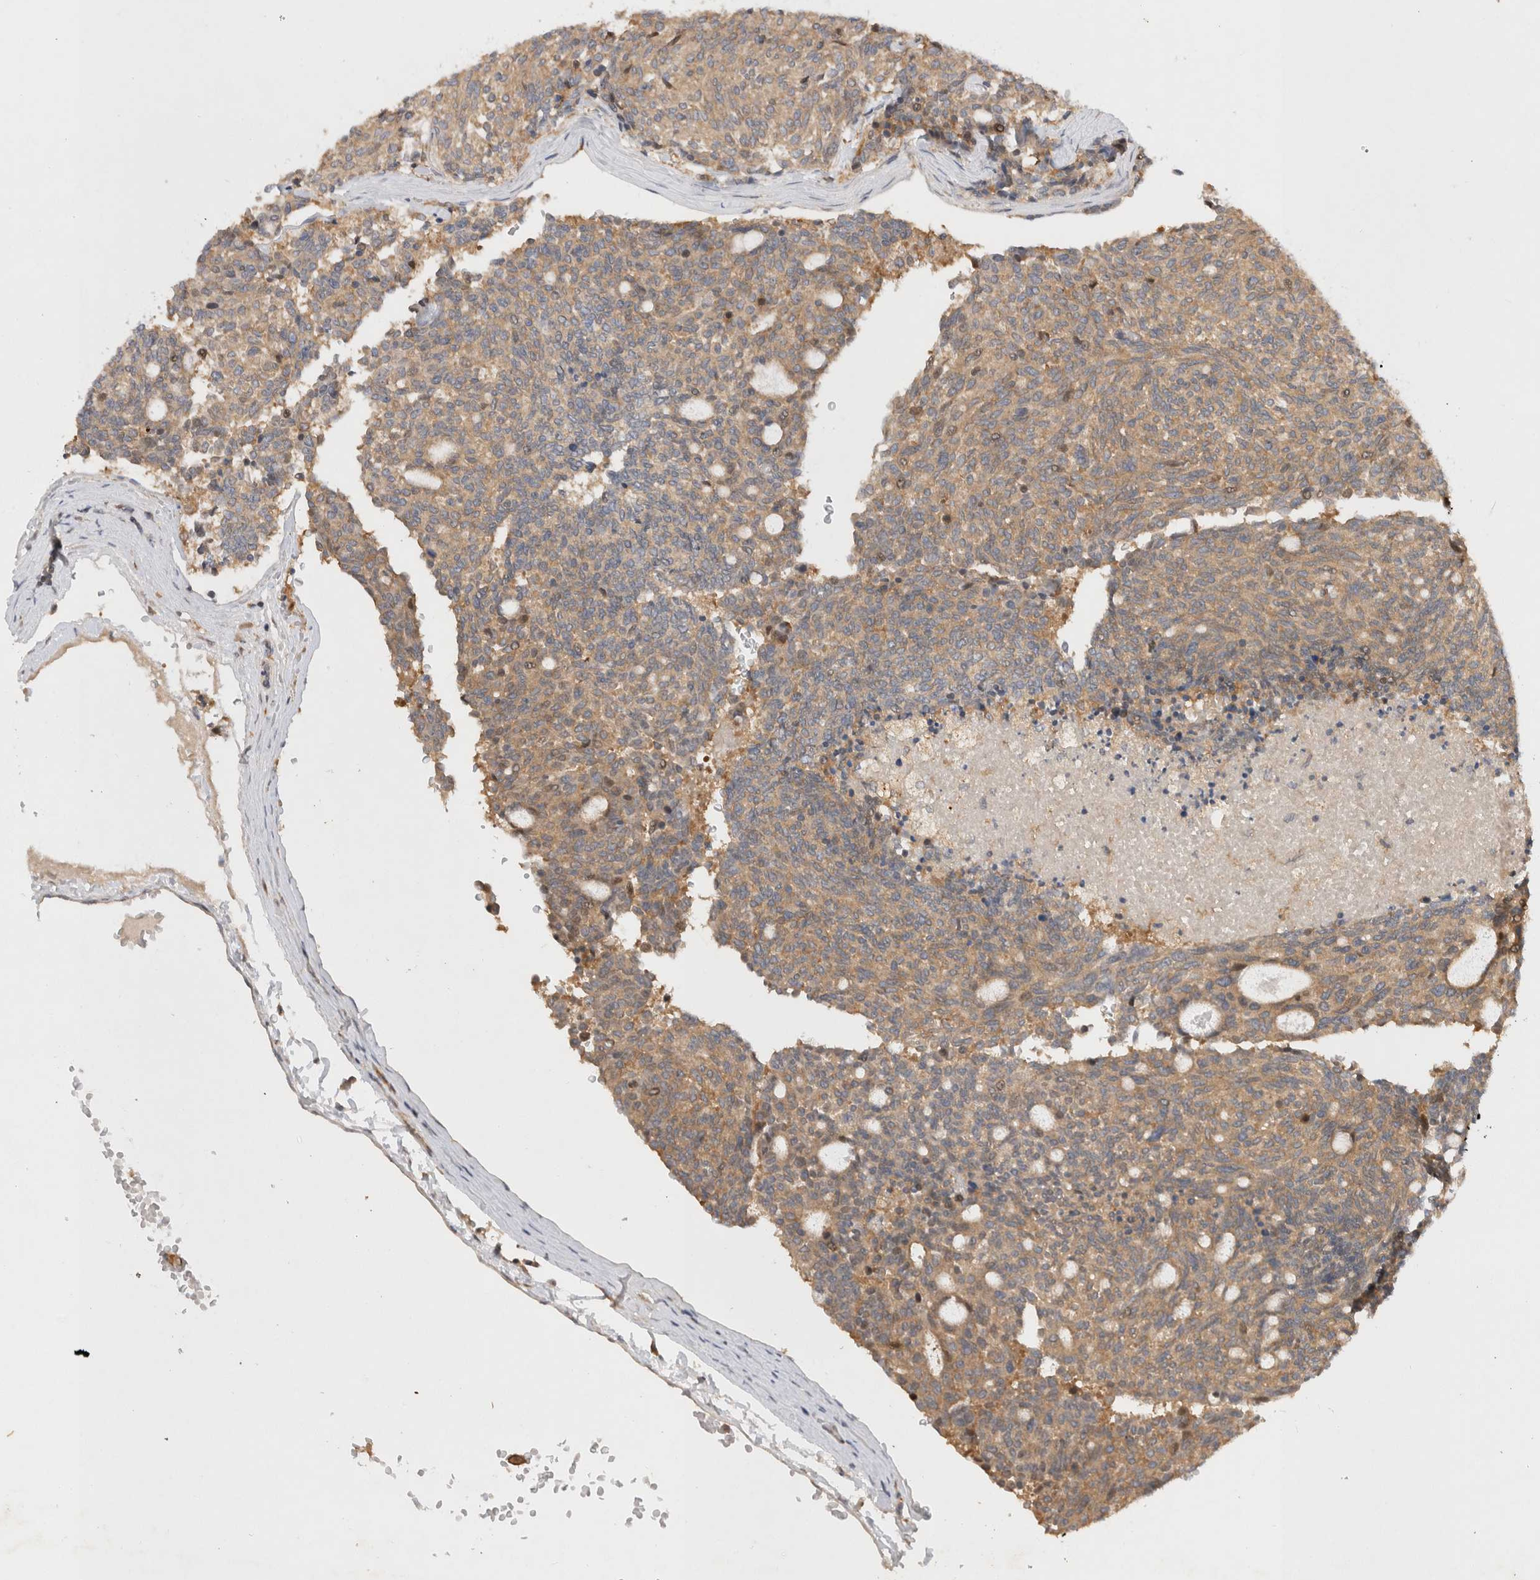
{"staining": {"intensity": "weak", "quantity": ">75%", "location": "cytoplasmic/membranous"}, "tissue": "carcinoid", "cell_type": "Tumor cells", "image_type": "cancer", "snomed": [{"axis": "morphology", "description": "Carcinoid, malignant, NOS"}, {"axis": "topography", "description": "Pancreas"}], "caption": "Carcinoid (malignant) stained for a protein demonstrates weak cytoplasmic/membranous positivity in tumor cells.", "gene": "HTT", "patient": {"sex": "female", "age": 54}}